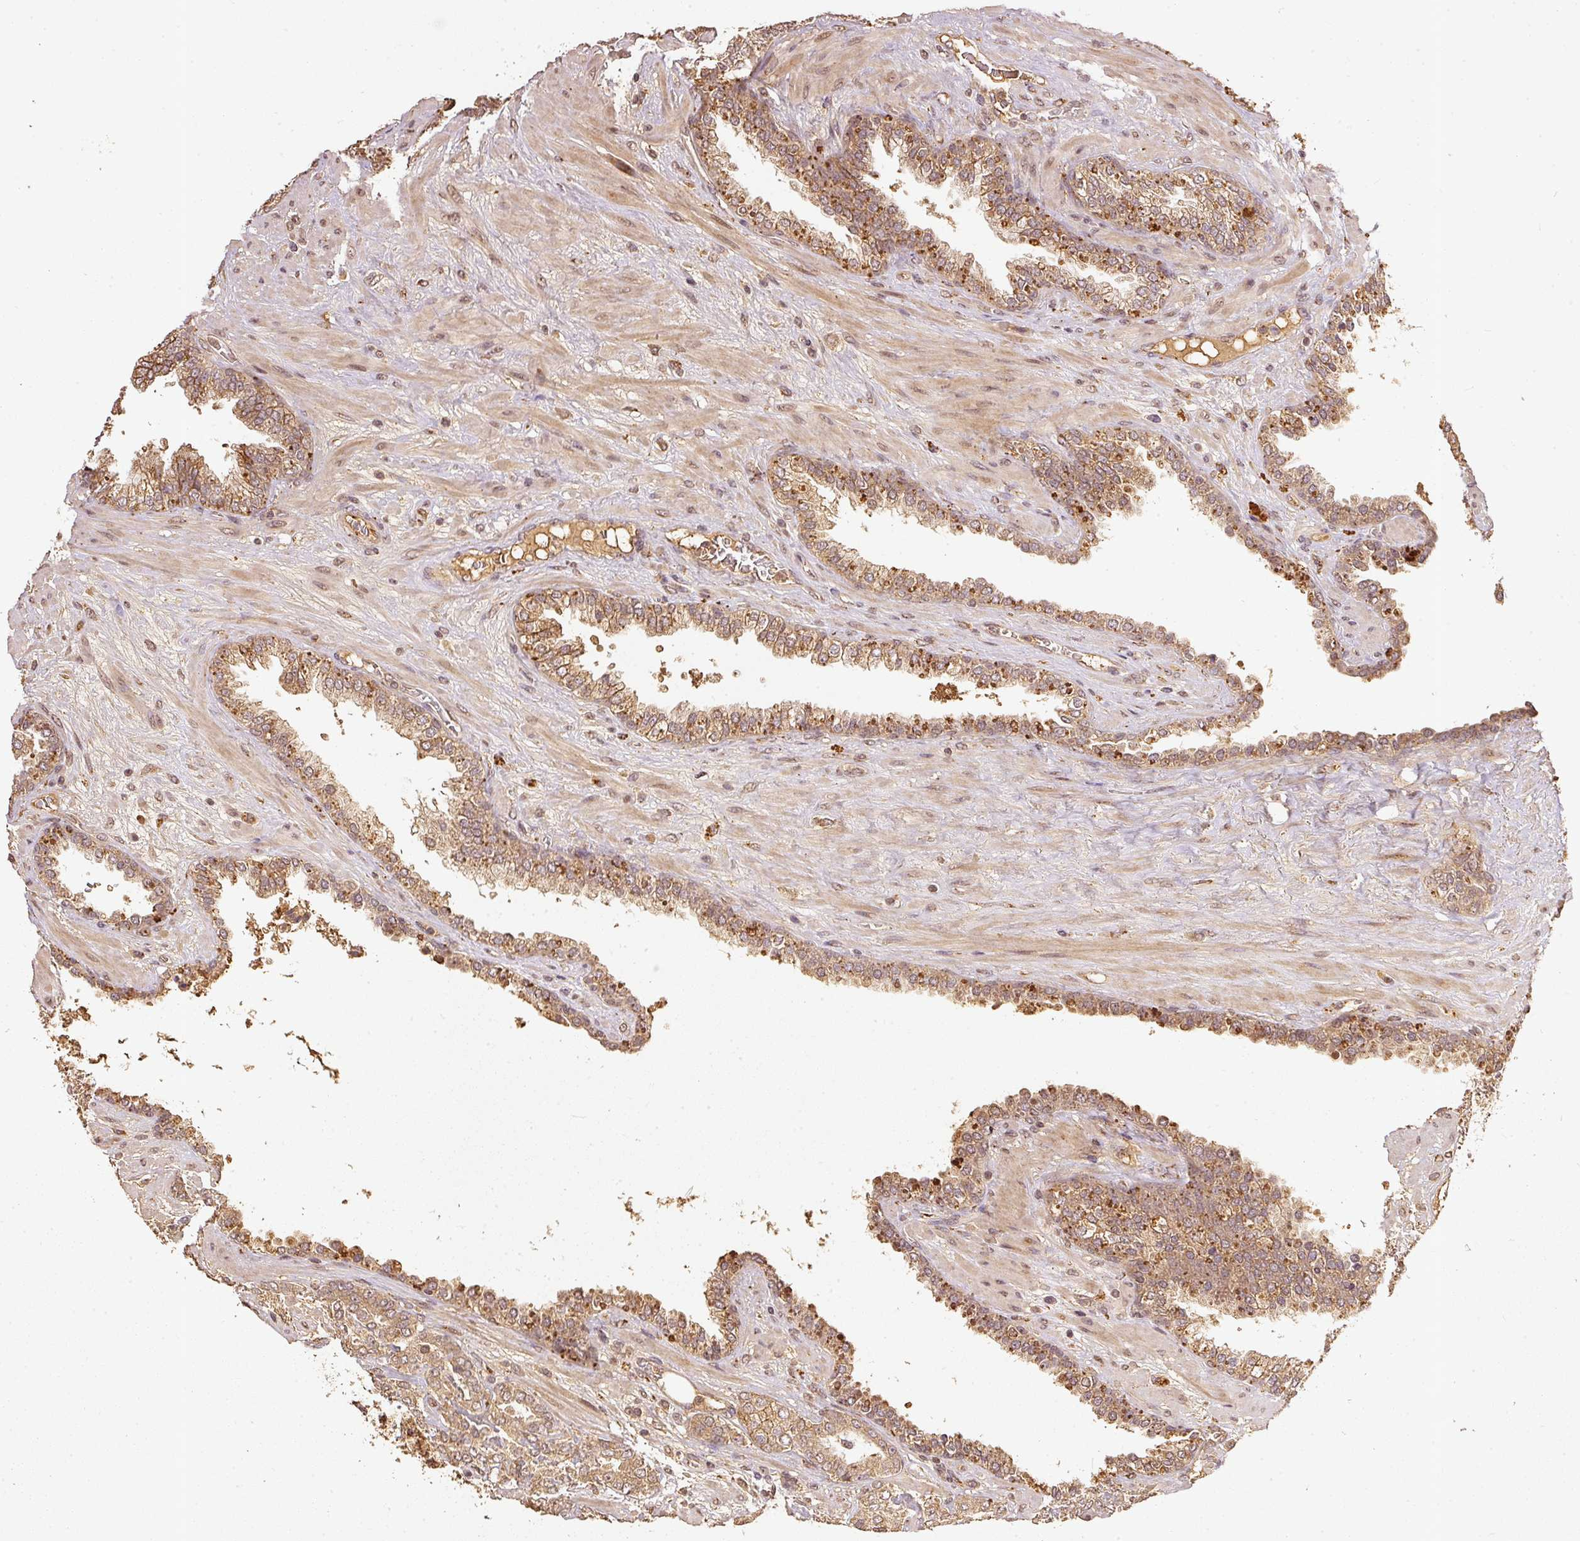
{"staining": {"intensity": "moderate", "quantity": ">75%", "location": "cytoplasmic/membranous"}, "tissue": "prostate cancer", "cell_type": "Tumor cells", "image_type": "cancer", "snomed": [{"axis": "morphology", "description": "Adenocarcinoma, High grade"}, {"axis": "topography", "description": "Prostate"}], "caption": "Immunohistochemical staining of prostate cancer reveals moderate cytoplasmic/membranous protein expression in approximately >75% of tumor cells.", "gene": "FUT8", "patient": {"sex": "male", "age": 71}}